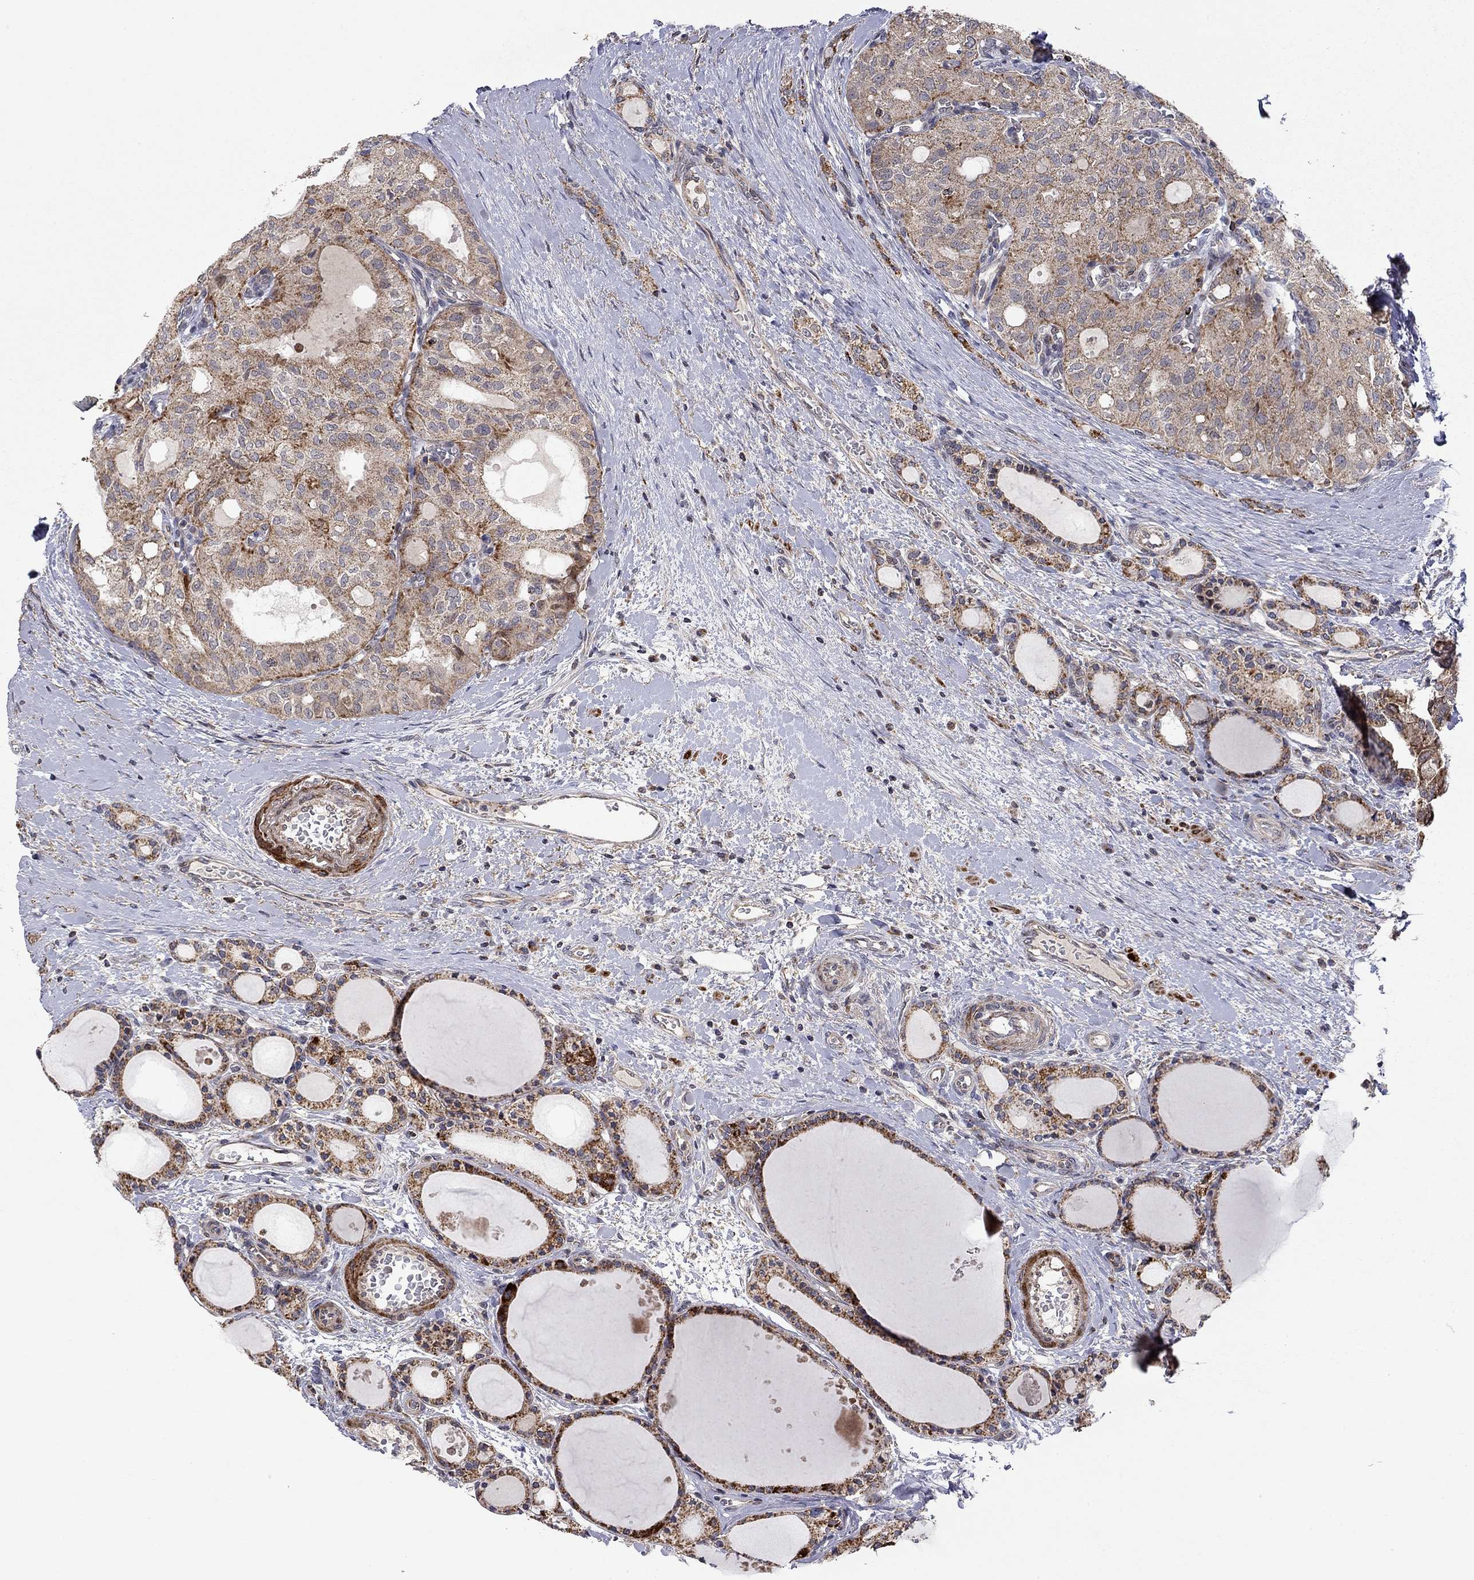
{"staining": {"intensity": "strong", "quantity": "<25%", "location": "cytoplasmic/membranous"}, "tissue": "thyroid cancer", "cell_type": "Tumor cells", "image_type": "cancer", "snomed": [{"axis": "morphology", "description": "Follicular adenoma carcinoma, NOS"}, {"axis": "topography", "description": "Thyroid gland"}], "caption": "A brown stain shows strong cytoplasmic/membranous positivity of a protein in human follicular adenoma carcinoma (thyroid) tumor cells. Nuclei are stained in blue.", "gene": "IDS", "patient": {"sex": "male", "age": 75}}